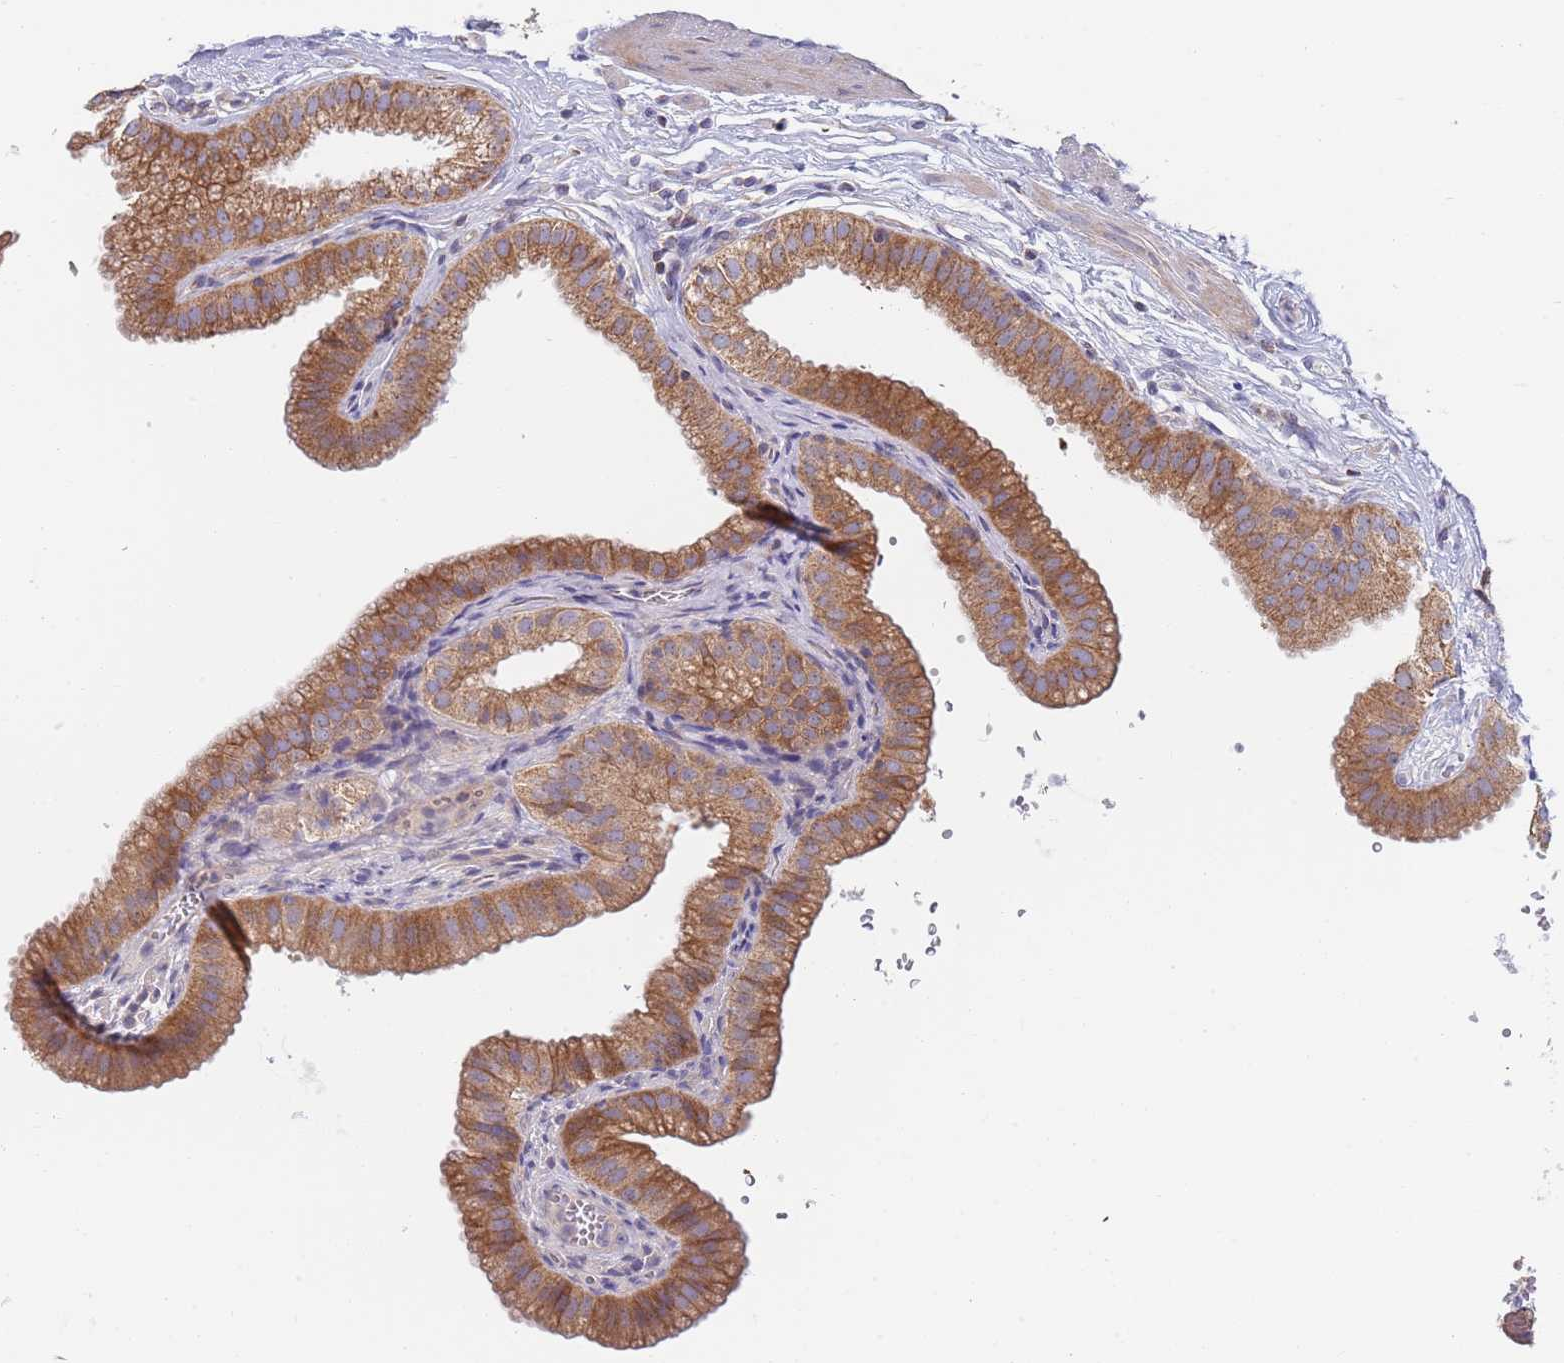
{"staining": {"intensity": "moderate", "quantity": ">75%", "location": "cytoplasmic/membranous"}, "tissue": "gallbladder", "cell_type": "Glandular cells", "image_type": "normal", "snomed": [{"axis": "morphology", "description": "Normal tissue, NOS"}, {"axis": "topography", "description": "Gallbladder"}], "caption": "Approximately >75% of glandular cells in unremarkable gallbladder reveal moderate cytoplasmic/membranous protein positivity as visualized by brown immunohistochemical staining.", "gene": "PWWP3A", "patient": {"sex": "female", "age": 61}}